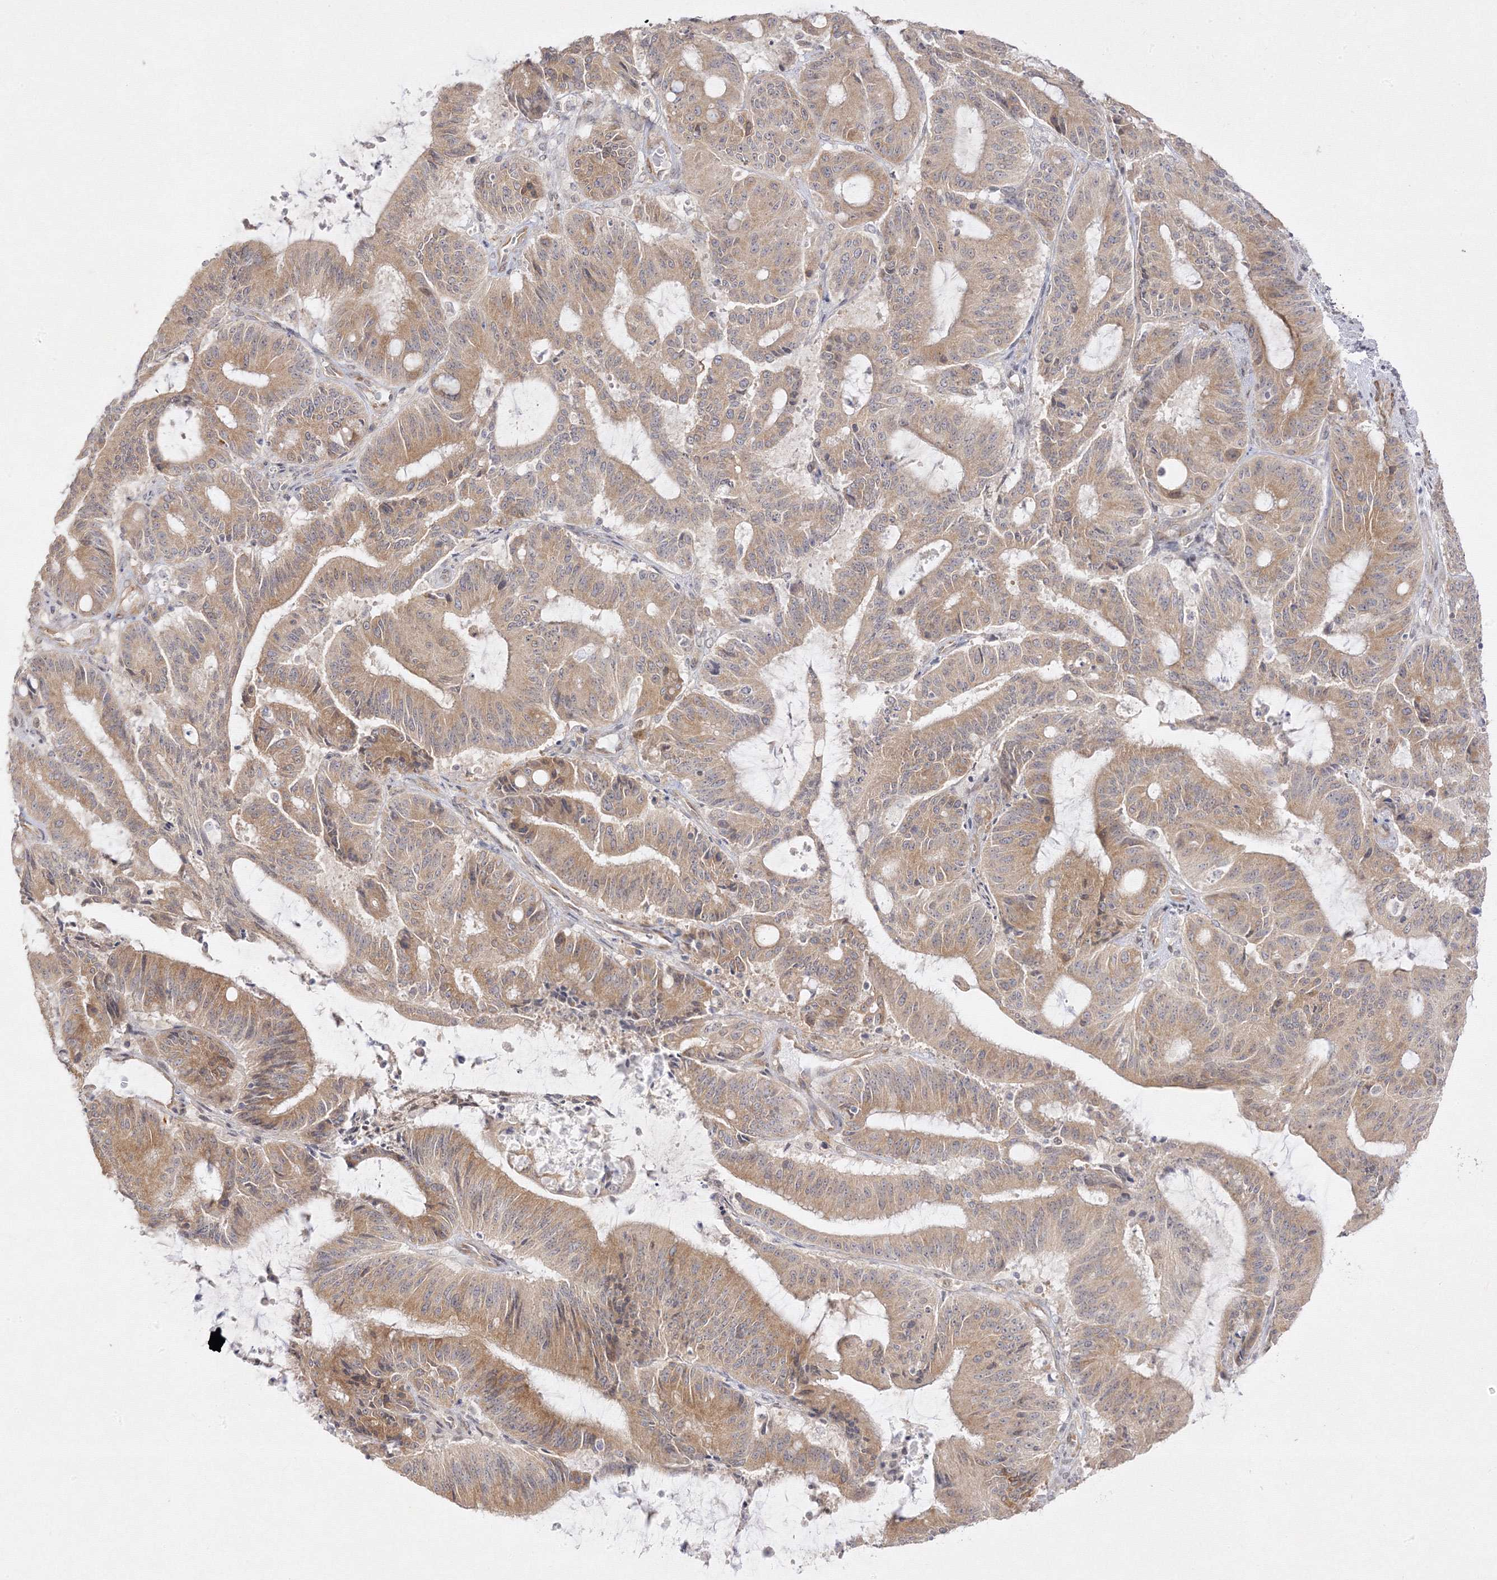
{"staining": {"intensity": "moderate", "quantity": ">75%", "location": "cytoplasmic/membranous"}, "tissue": "liver cancer", "cell_type": "Tumor cells", "image_type": "cancer", "snomed": [{"axis": "morphology", "description": "Normal tissue, NOS"}, {"axis": "morphology", "description": "Cholangiocarcinoma"}, {"axis": "topography", "description": "Liver"}, {"axis": "topography", "description": "Peripheral nerve tissue"}], "caption": "IHC photomicrograph of neoplastic tissue: liver cancer (cholangiocarcinoma) stained using IHC demonstrates medium levels of moderate protein expression localized specifically in the cytoplasmic/membranous of tumor cells, appearing as a cytoplasmic/membranous brown color.", "gene": "C2CD2", "patient": {"sex": "female", "age": 73}}